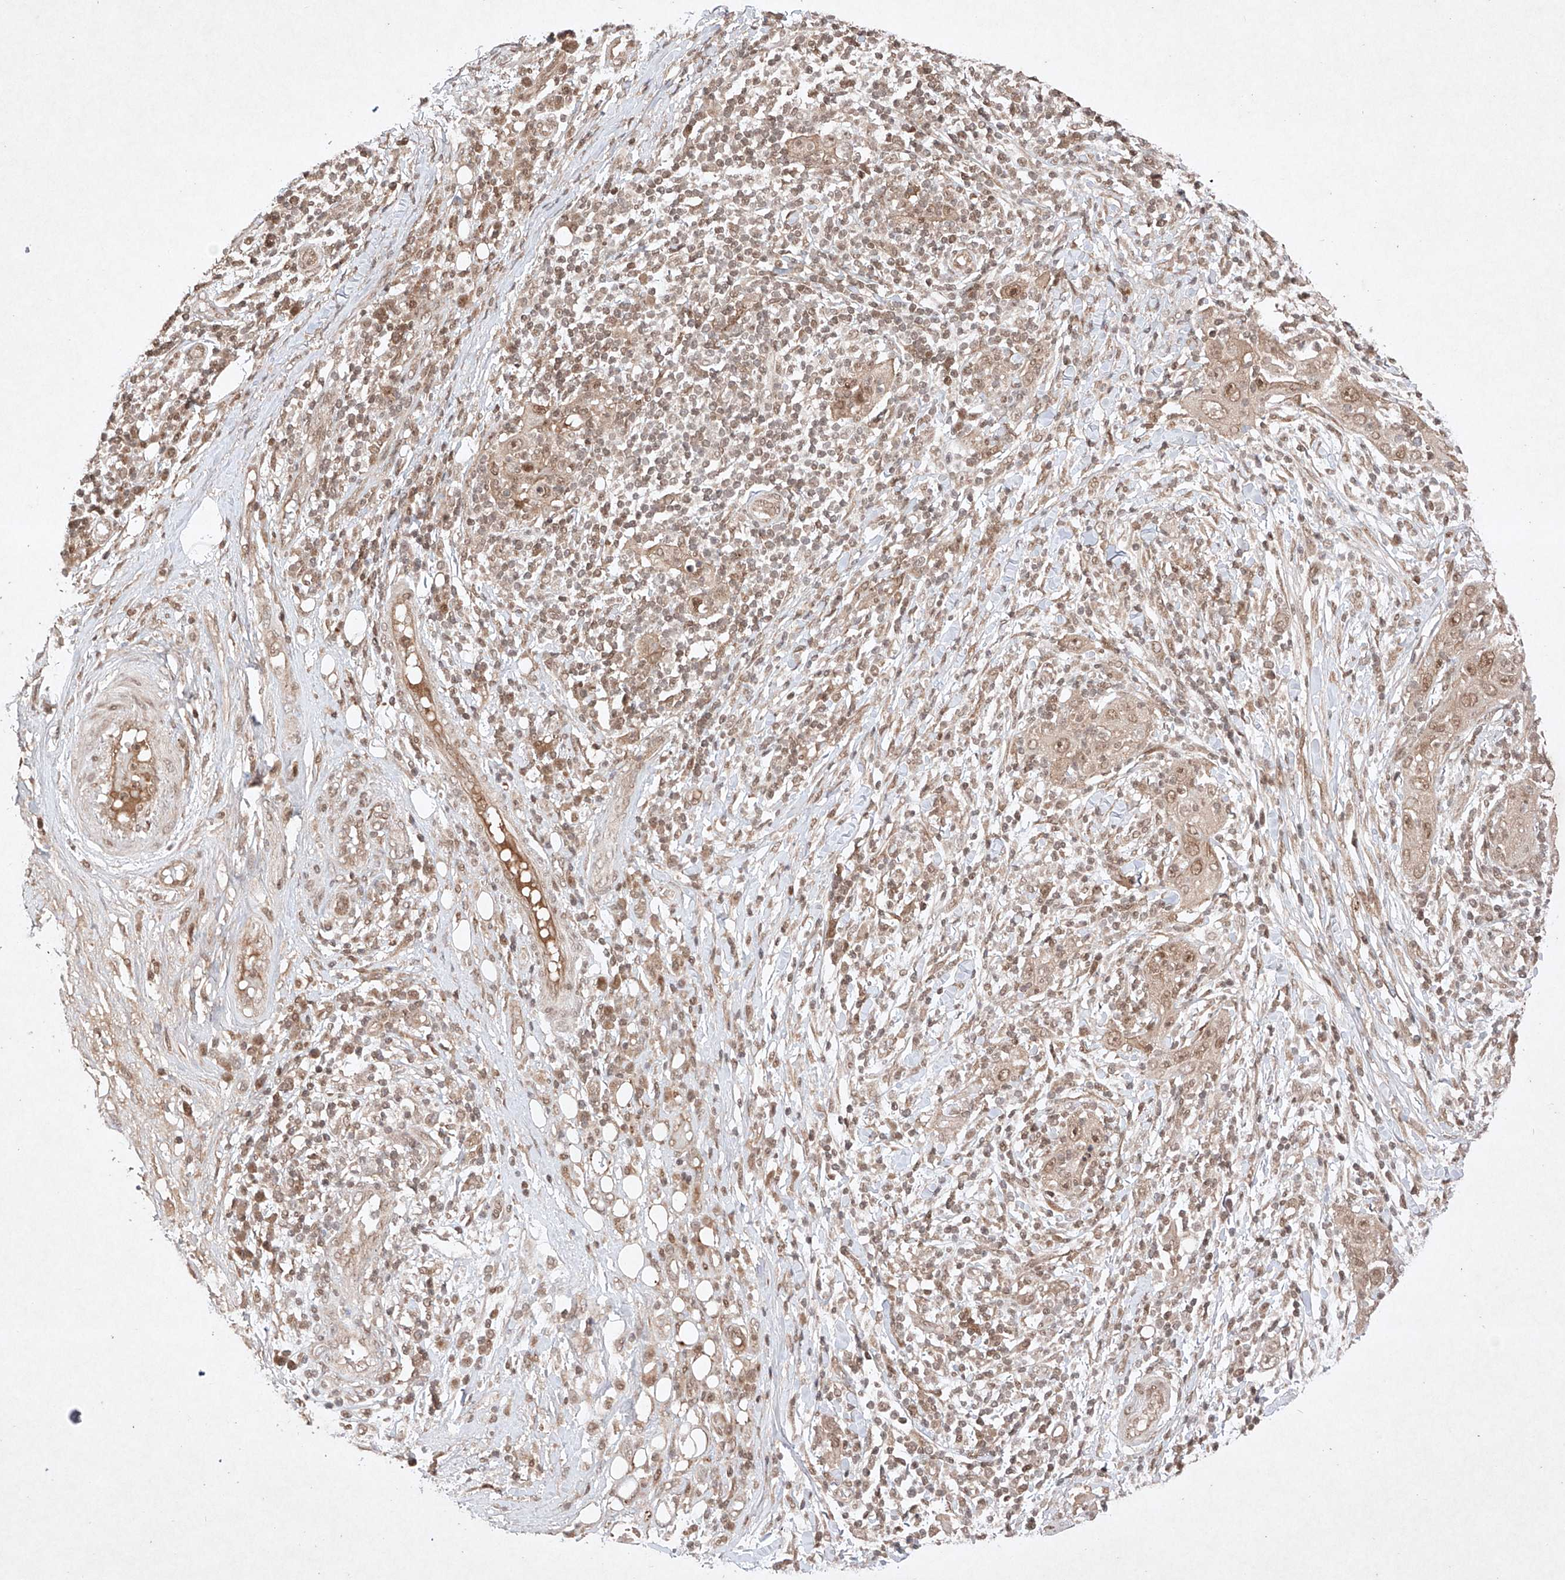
{"staining": {"intensity": "moderate", "quantity": ">75%", "location": "cytoplasmic/membranous,nuclear"}, "tissue": "skin cancer", "cell_type": "Tumor cells", "image_type": "cancer", "snomed": [{"axis": "morphology", "description": "Squamous cell carcinoma, NOS"}, {"axis": "topography", "description": "Skin"}], "caption": "High-magnification brightfield microscopy of squamous cell carcinoma (skin) stained with DAB (brown) and counterstained with hematoxylin (blue). tumor cells exhibit moderate cytoplasmic/membranous and nuclear positivity is present in about>75% of cells.", "gene": "RNF31", "patient": {"sex": "female", "age": 88}}